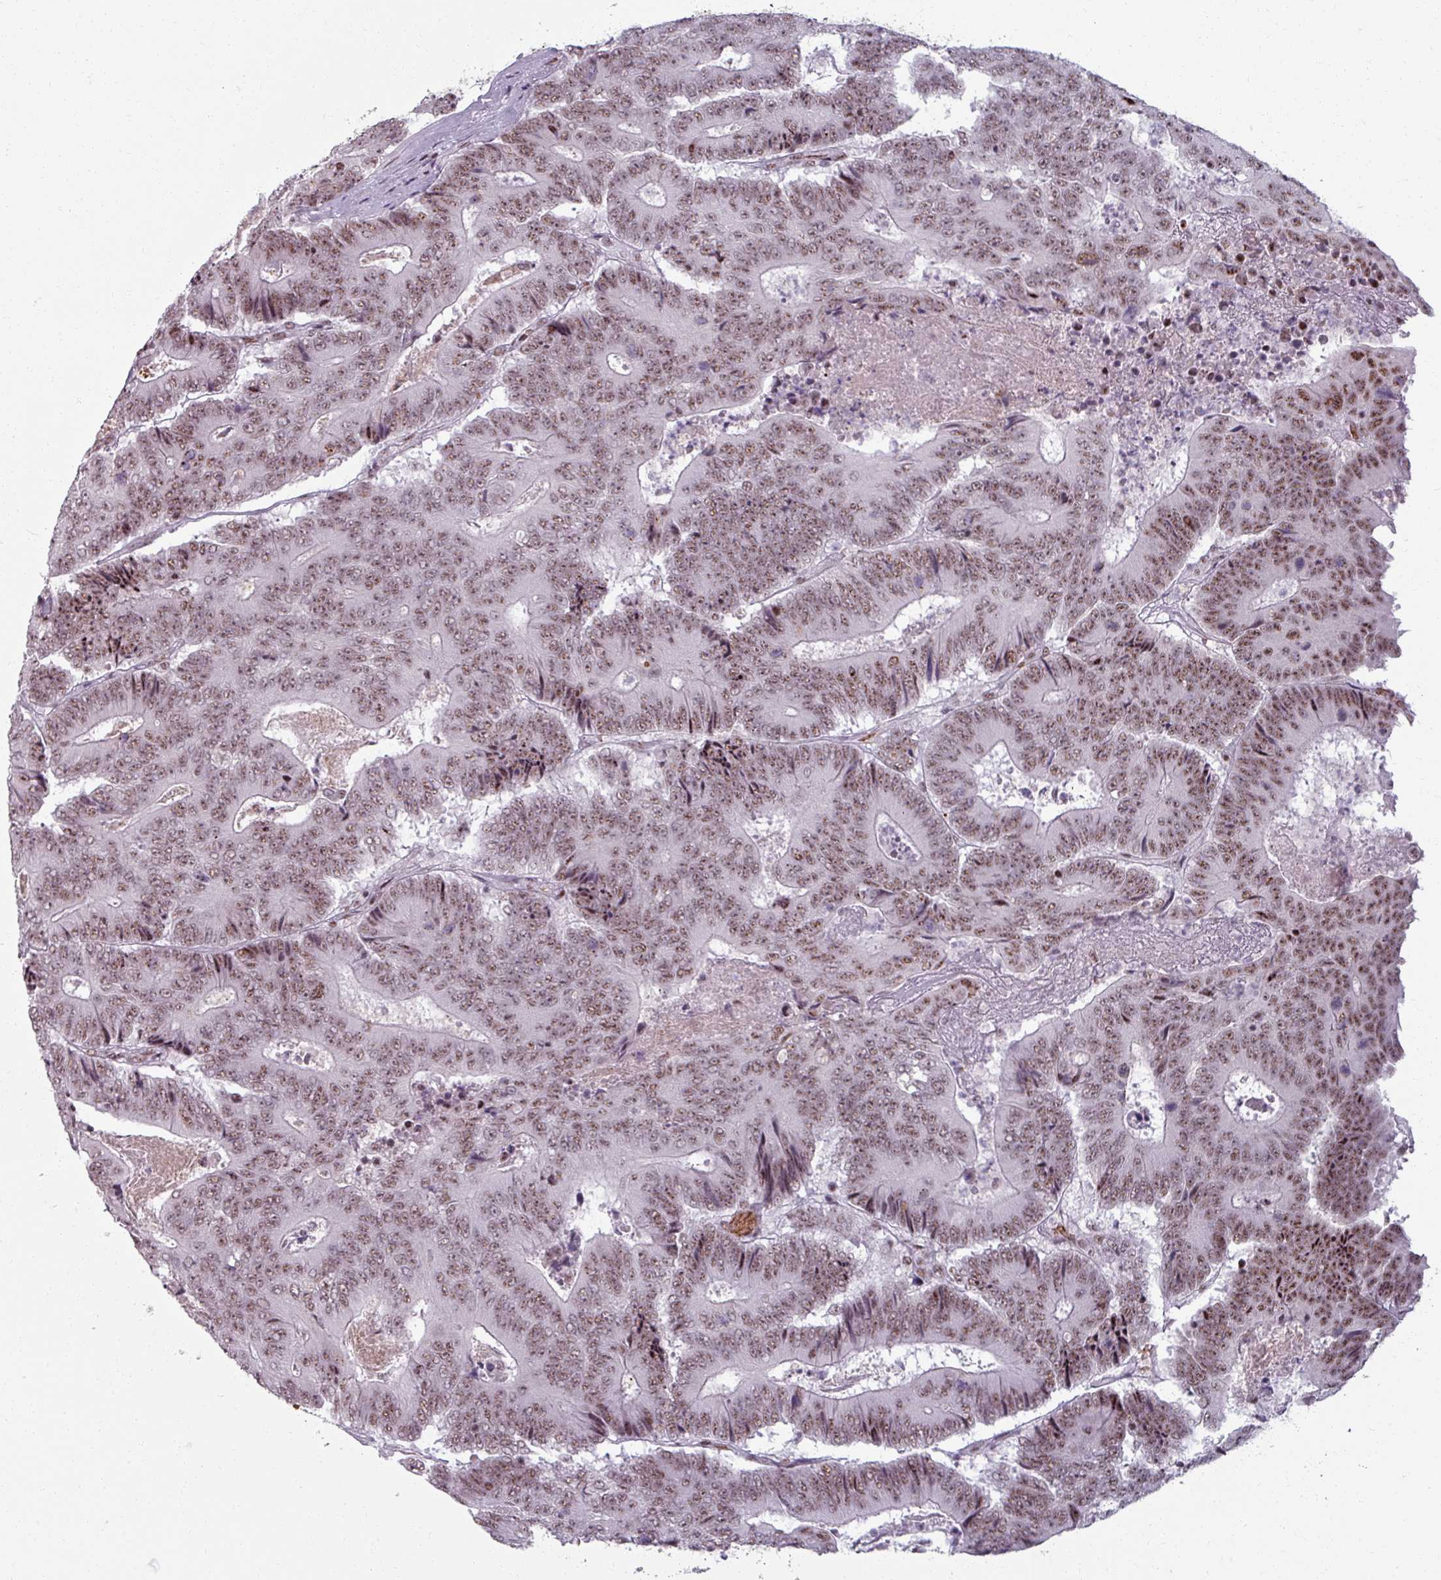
{"staining": {"intensity": "moderate", "quantity": ">75%", "location": "nuclear"}, "tissue": "colorectal cancer", "cell_type": "Tumor cells", "image_type": "cancer", "snomed": [{"axis": "morphology", "description": "Adenocarcinoma, NOS"}, {"axis": "topography", "description": "Colon"}], "caption": "A photomicrograph of human colorectal cancer stained for a protein displays moderate nuclear brown staining in tumor cells.", "gene": "NCOR1", "patient": {"sex": "male", "age": 83}}